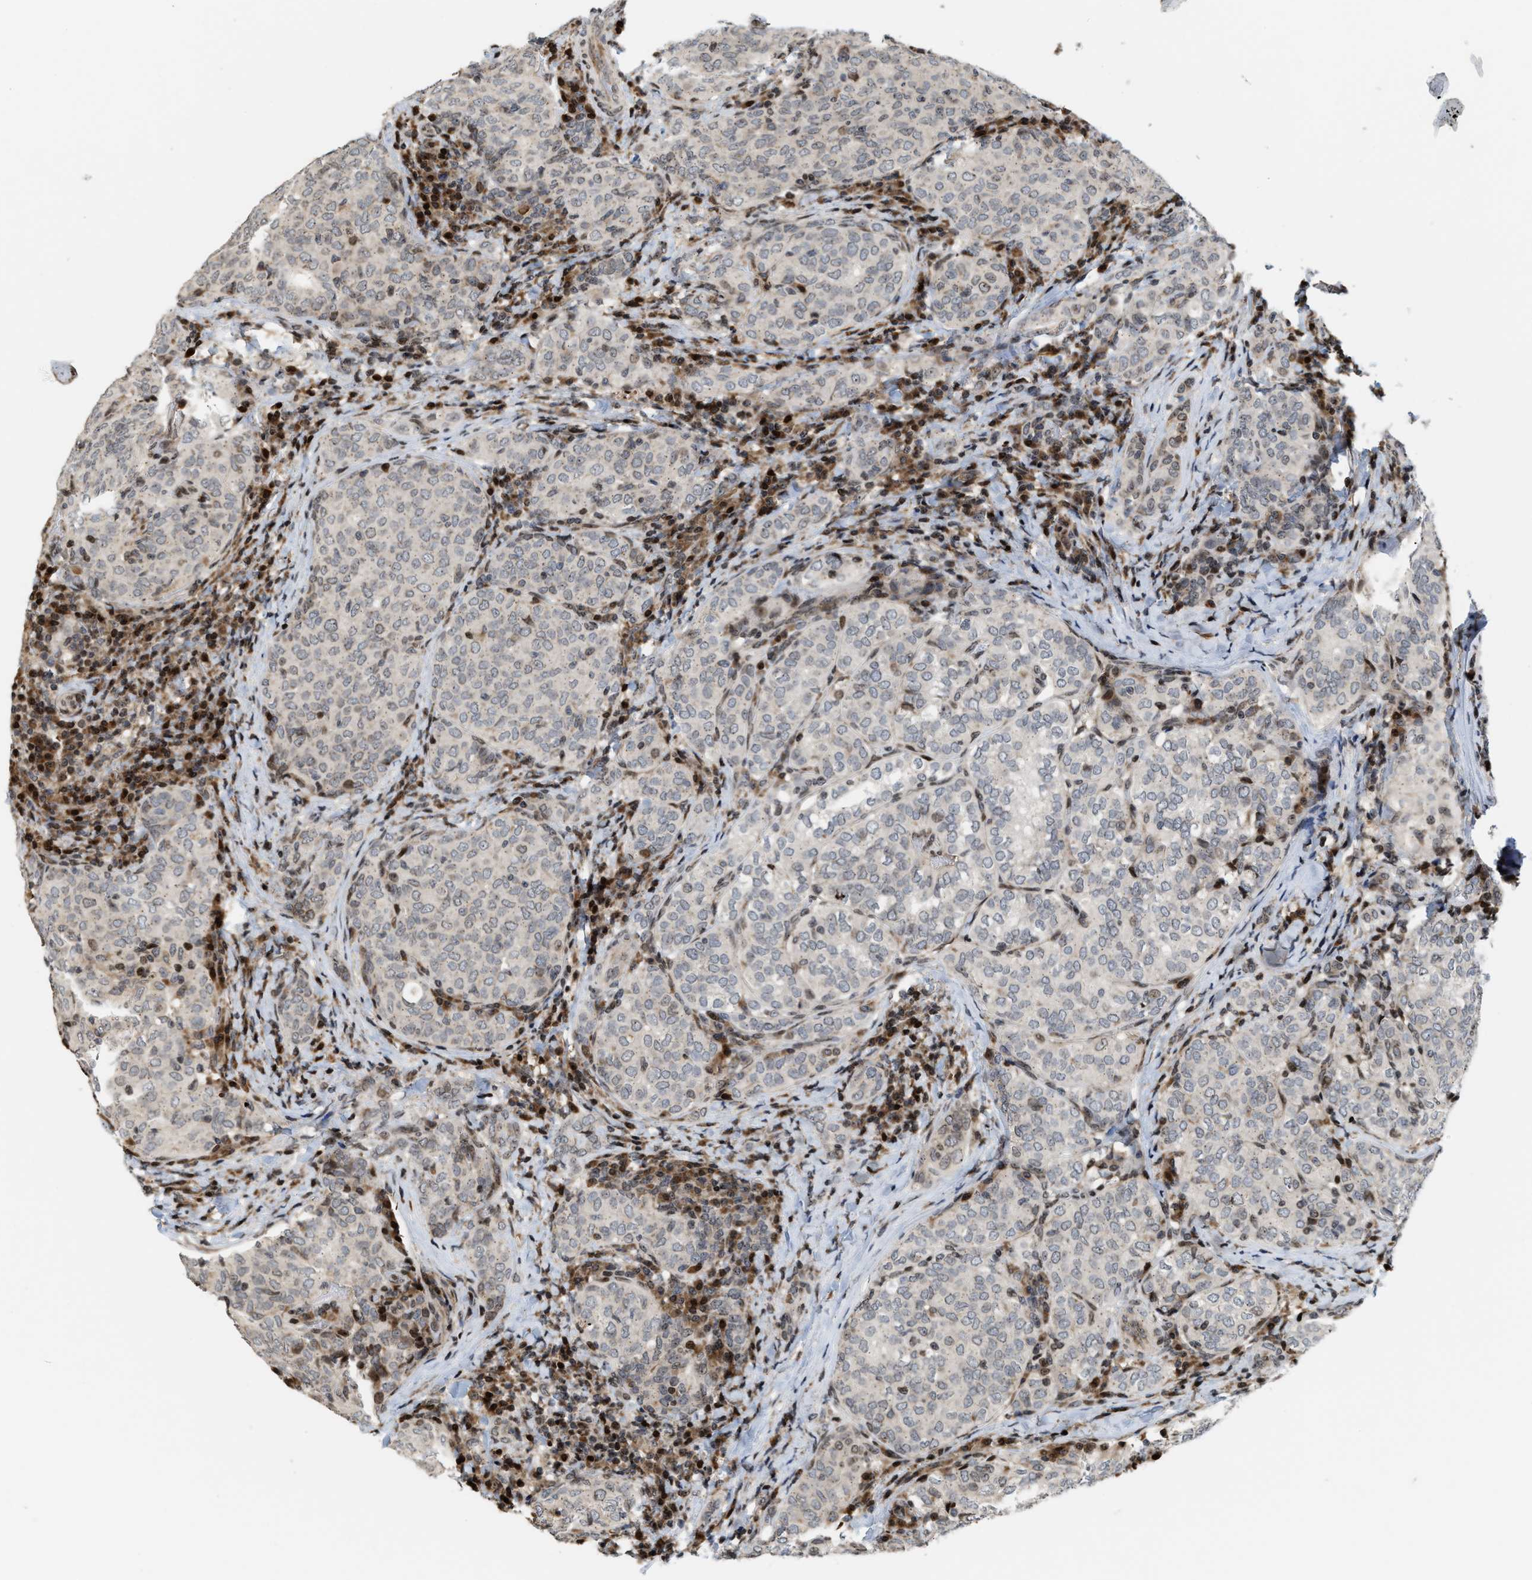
{"staining": {"intensity": "negative", "quantity": "none", "location": "none"}, "tissue": "thyroid cancer", "cell_type": "Tumor cells", "image_type": "cancer", "snomed": [{"axis": "morphology", "description": "Normal tissue, NOS"}, {"axis": "morphology", "description": "Papillary adenocarcinoma, NOS"}, {"axis": "topography", "description": "Thyroid gland"}], "caption": "Tumor cells are negative for protein expression in human thyroid papillary adenocarcinoma.", "gene": "PDZD2", "patient": {"sex": "female", "age": 30}}